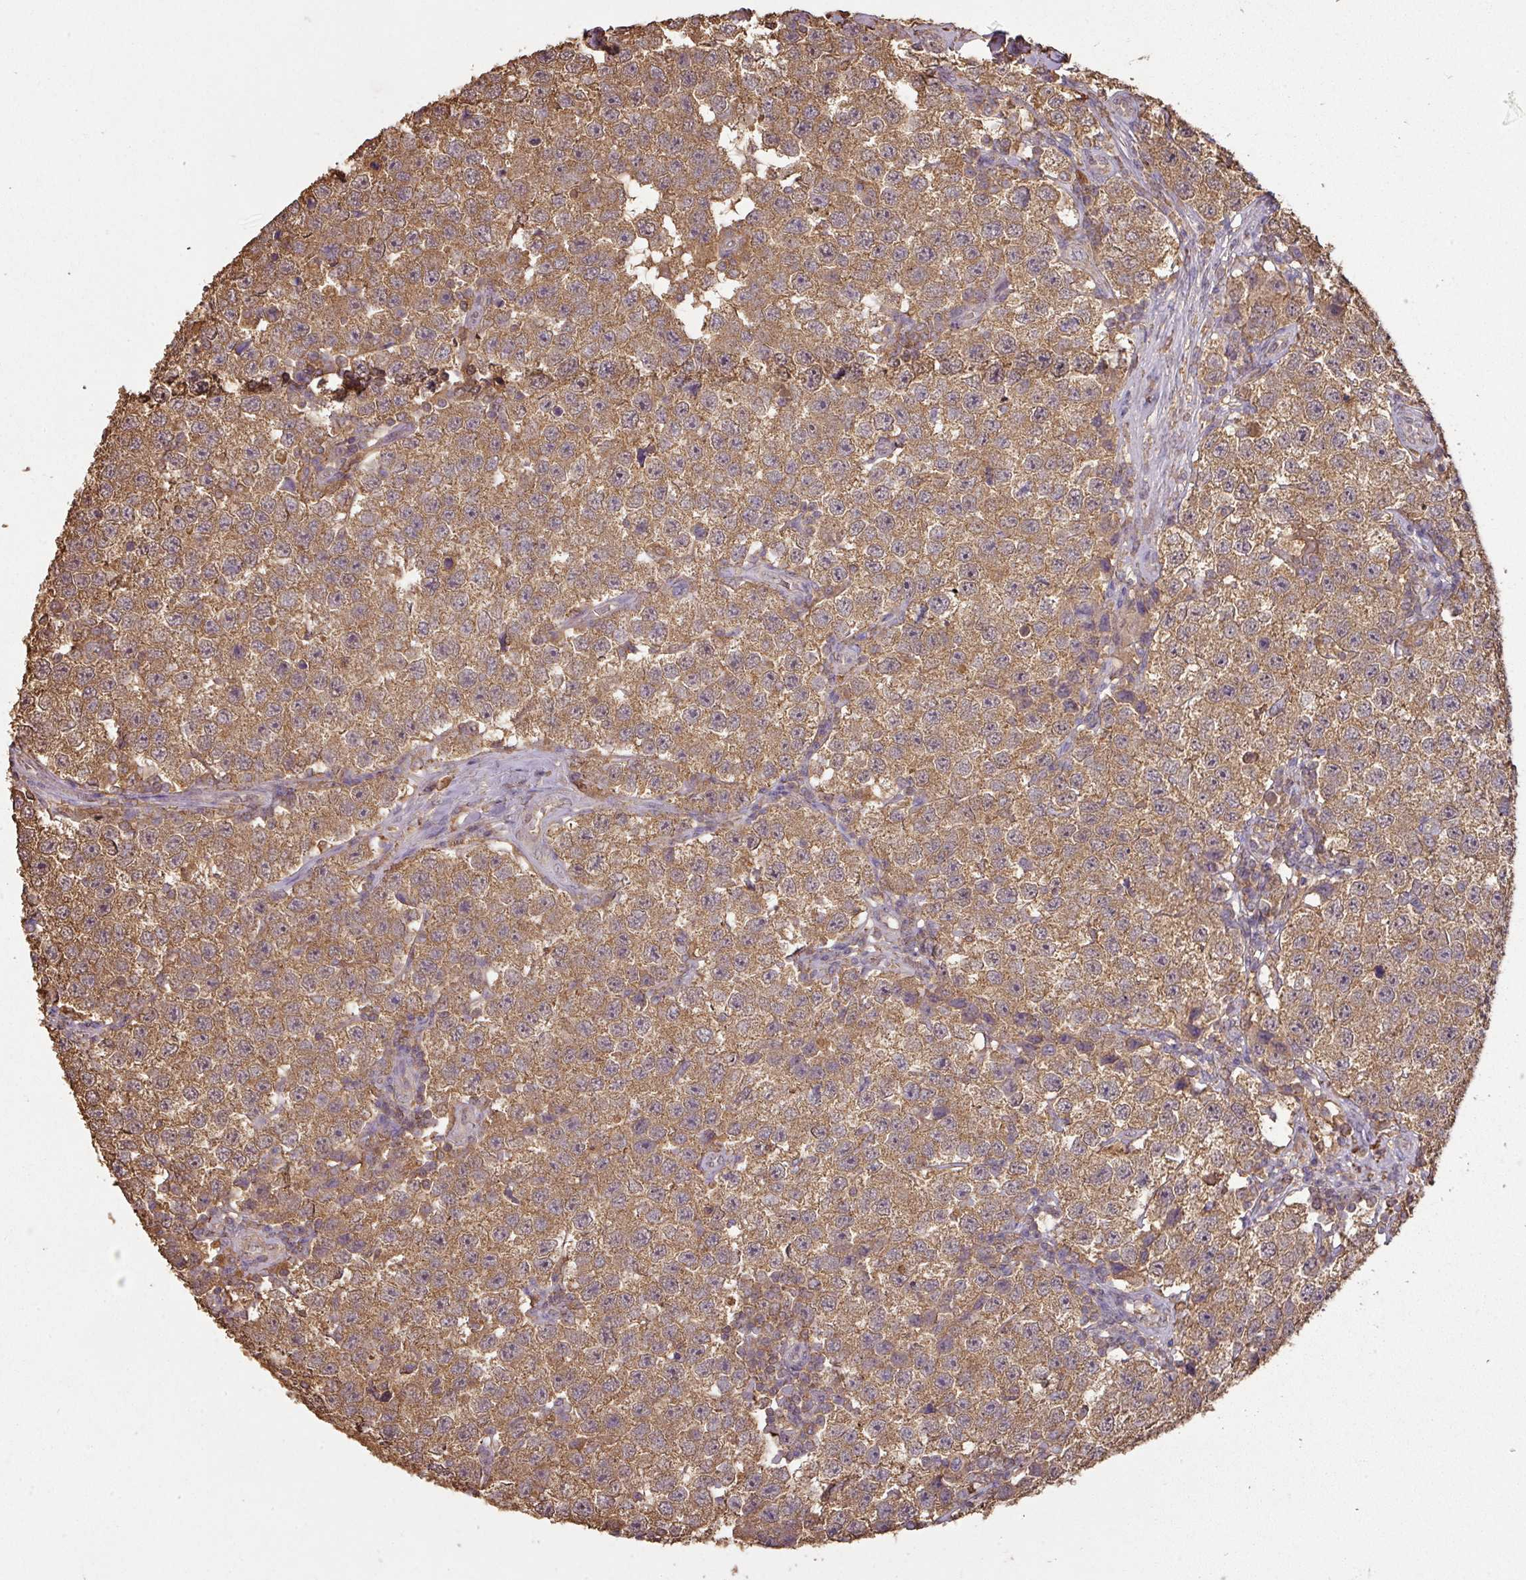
{"staining": {"intensity": "moderate", "quantity": ">75%", "location": "cytoplasmic/membranous"}, "tissue": "testis cancer", "cell_type": "Tumor cells", "image_type": "cancer", "snomed": [{"axis": "morphology", "description": "Seminoma, NOS"}, {"axis": "topography", "description": "Testis"}], "caption": "A micrograph showing moderate cytoplasmic/membranous positivity in about >75% of tumor cells in testis cancer, as visualized by brown immunohistochemical staining.", "gene": "ATAT1", "patient": {"sex": "male", "age": 34}}